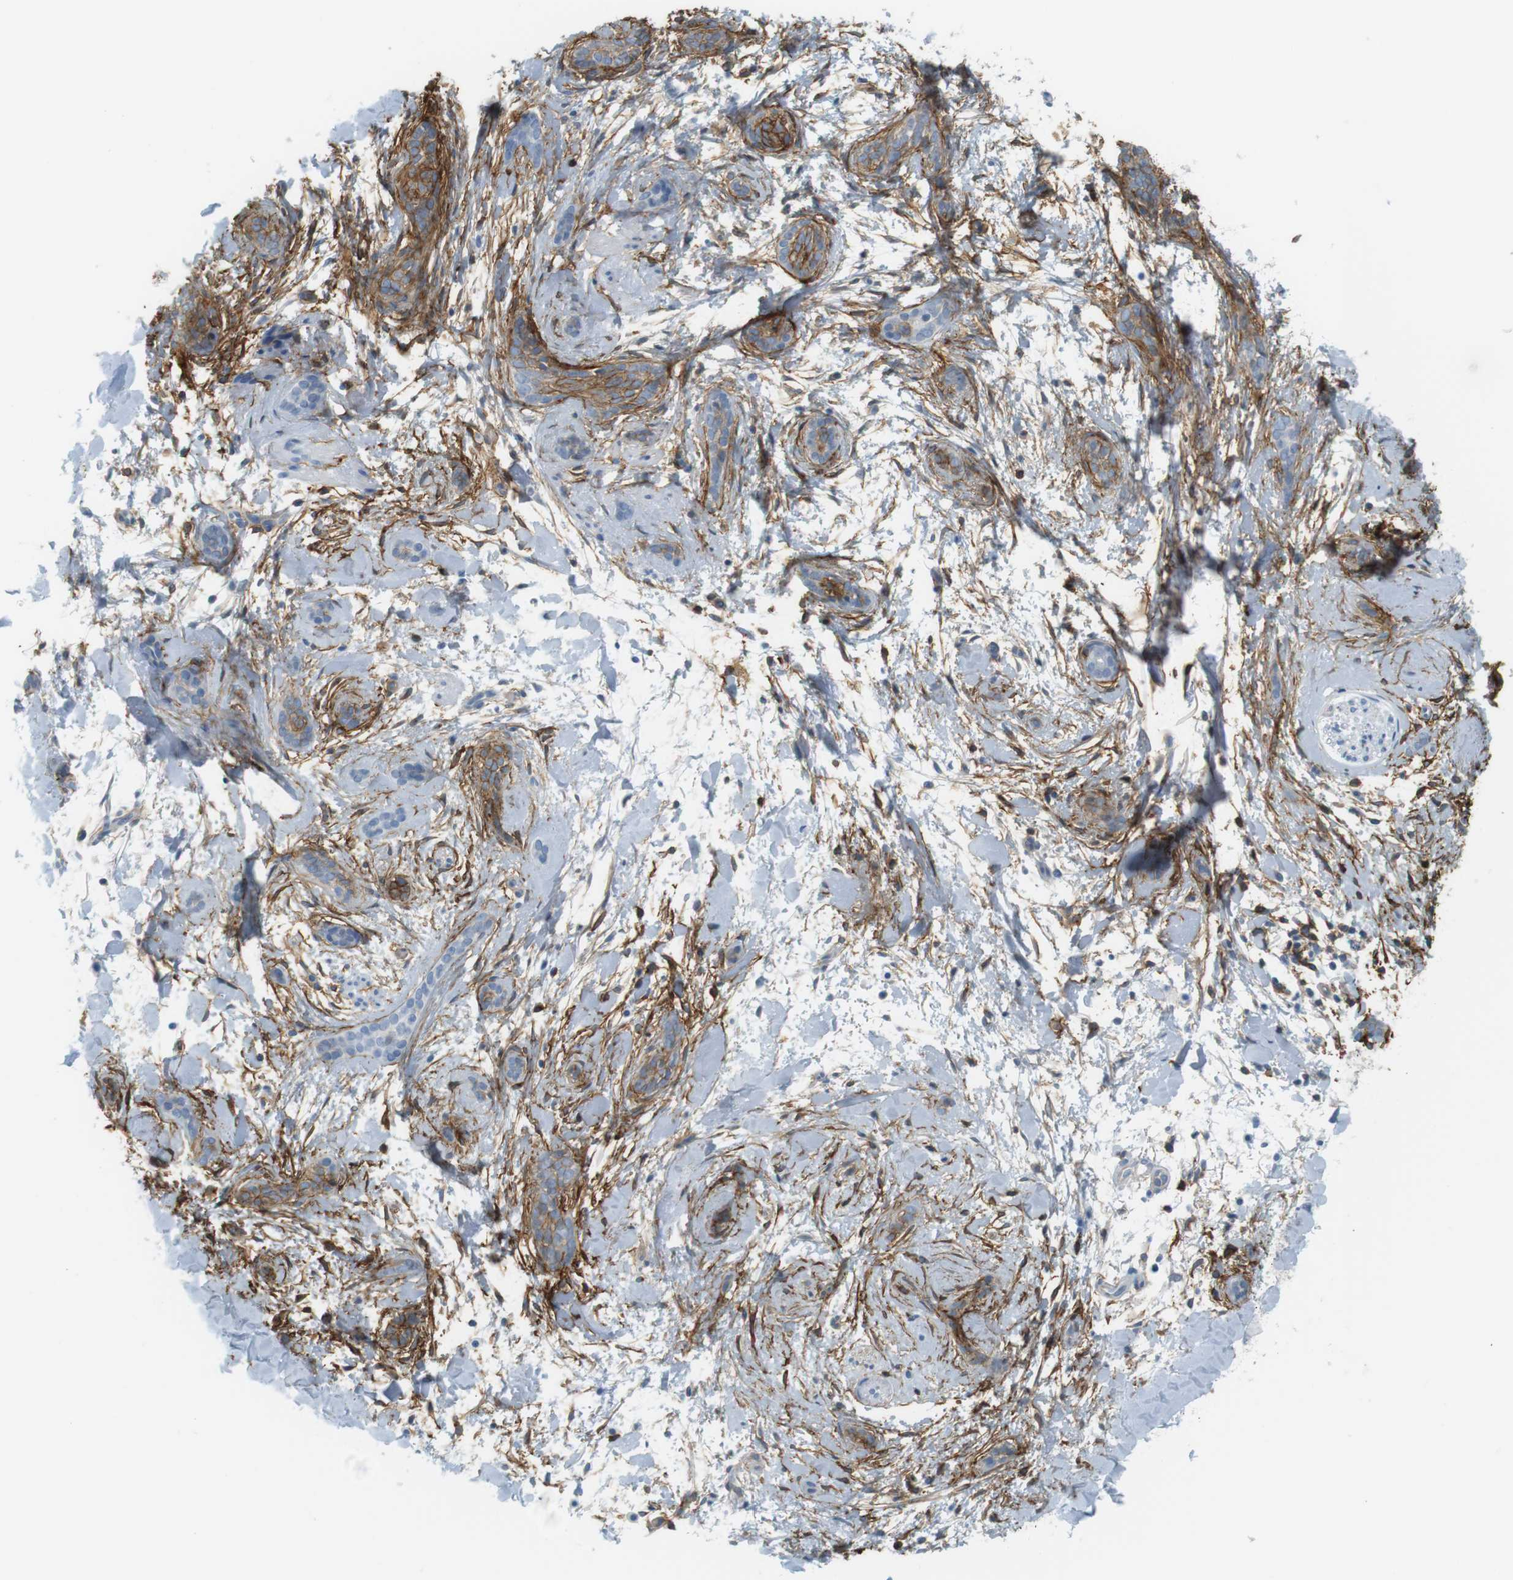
{"staining": {"intensity": "moderate", "quantity": ">75%", "location": "cytoplasmic/membranous"}, "tissue": "skin cancer", "cell_type": "Tumor cells", "image_type": "cancer", "snomed": [{"axis": "morphology", "description": "Basal cell carcinoma"}, {"axis": "morphology", "description": "Adnexal tumor, benign"}, {"axis": "topography", "description": "Skin"}], "caption": "Tumor cells reveal moderate cytoplasmic/membranous positivity in approximately >75% of cells in skin benign adnexal tumor. Using DAB (3,3'-diaminobenzidine) (brown) and hematoxylin (blue) stains, captured at high magnification using brightfield microscopy.", "gene": "F2R", "patient": {"sex": "female", "age": 42}}